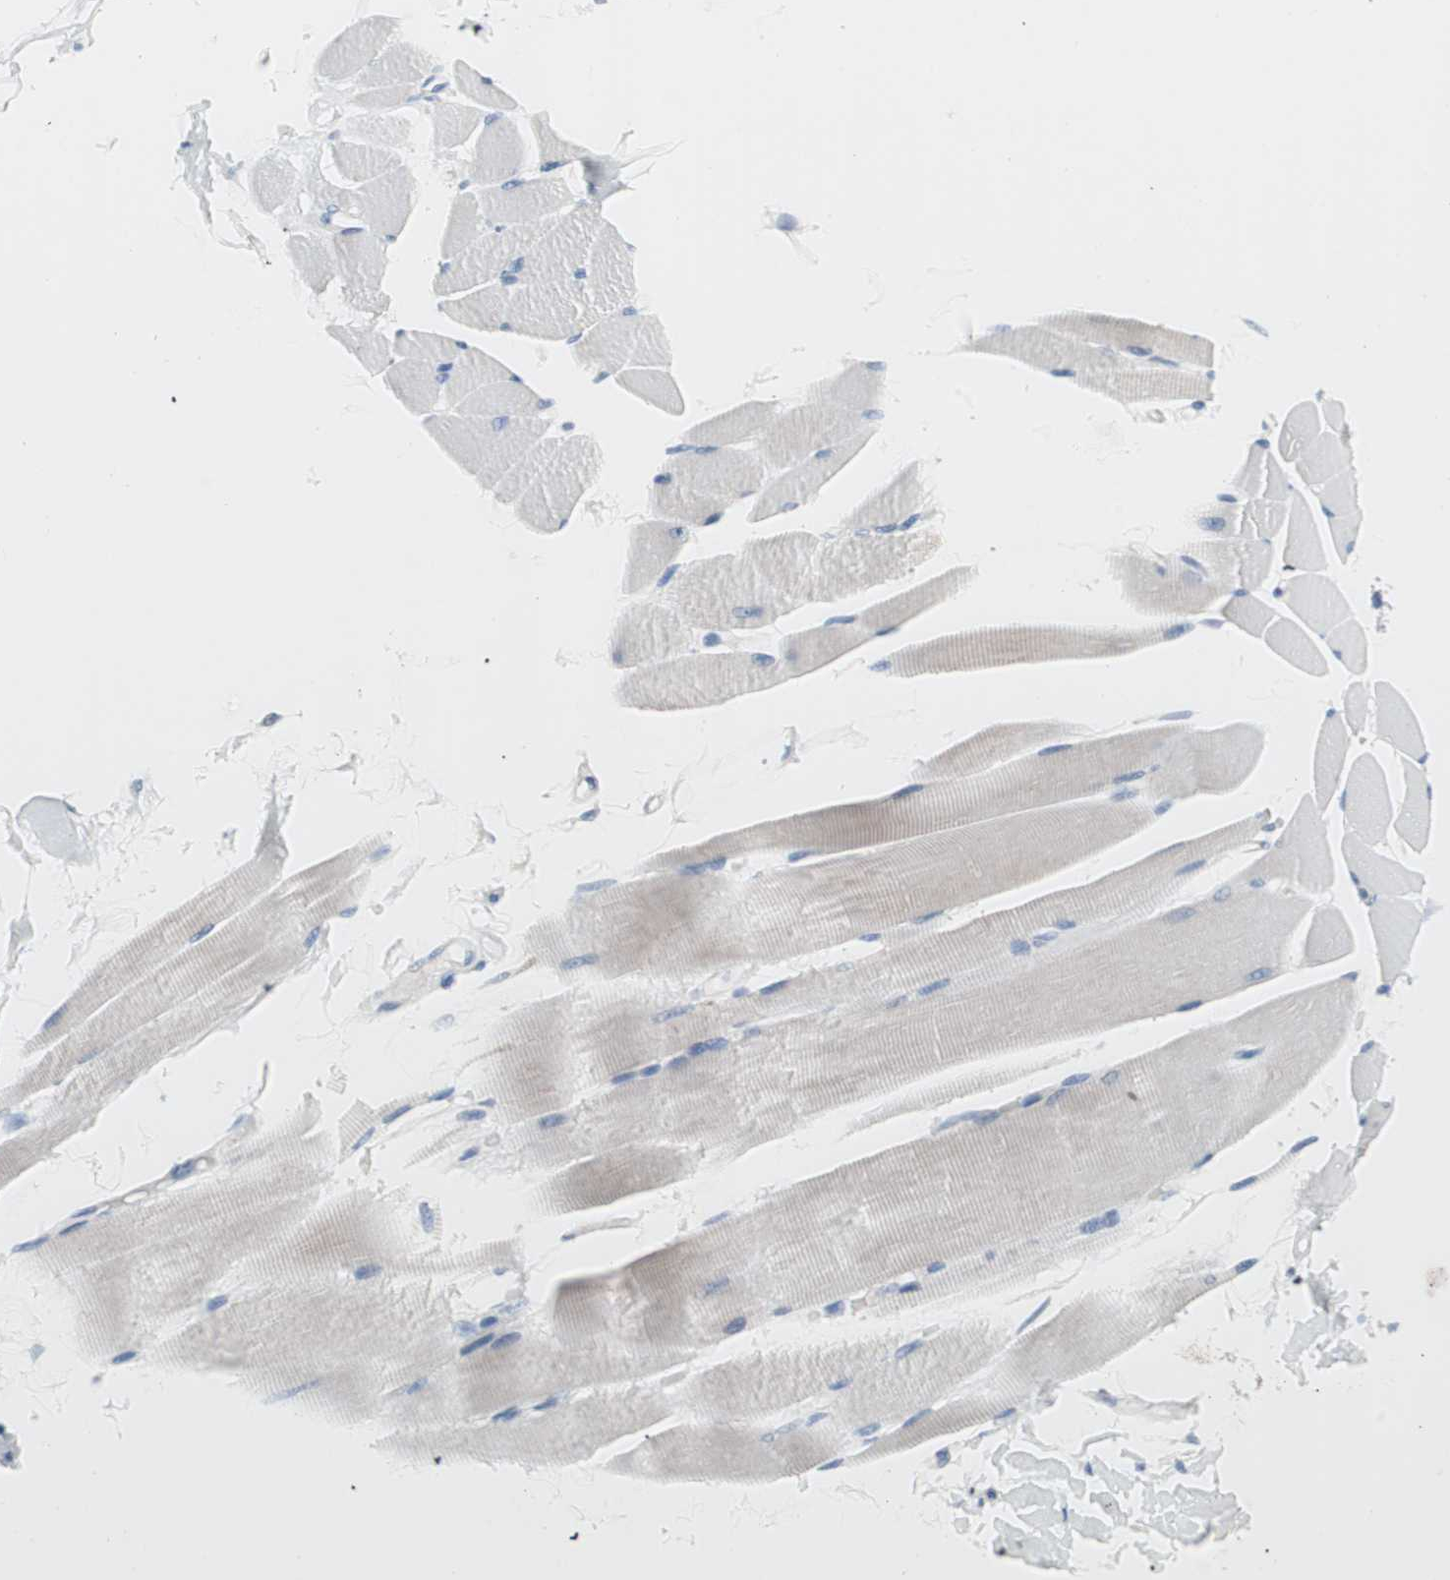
{"staining": {"intensity": "weak", "quantity": "<25%", "location": "cytoplasmic/membranous"}, "tissue": "skeletal muscle", "cell_type": "Myocytes", "image_type": "normal", "snomed": [{"axis": "morphology", "description": "Normal tissue, NOS"}, {"axis": "topography", "description": "Skeletal muscle"}, {"axis": "topography", "description": "Peripheral nerve tissue"}], "caption": "Skeletal muscle stained for a protein using IHC demonstrates no expression myocytes.", "gene": "SLC27A4", "patient": {"sex": "female", "age": 84}}